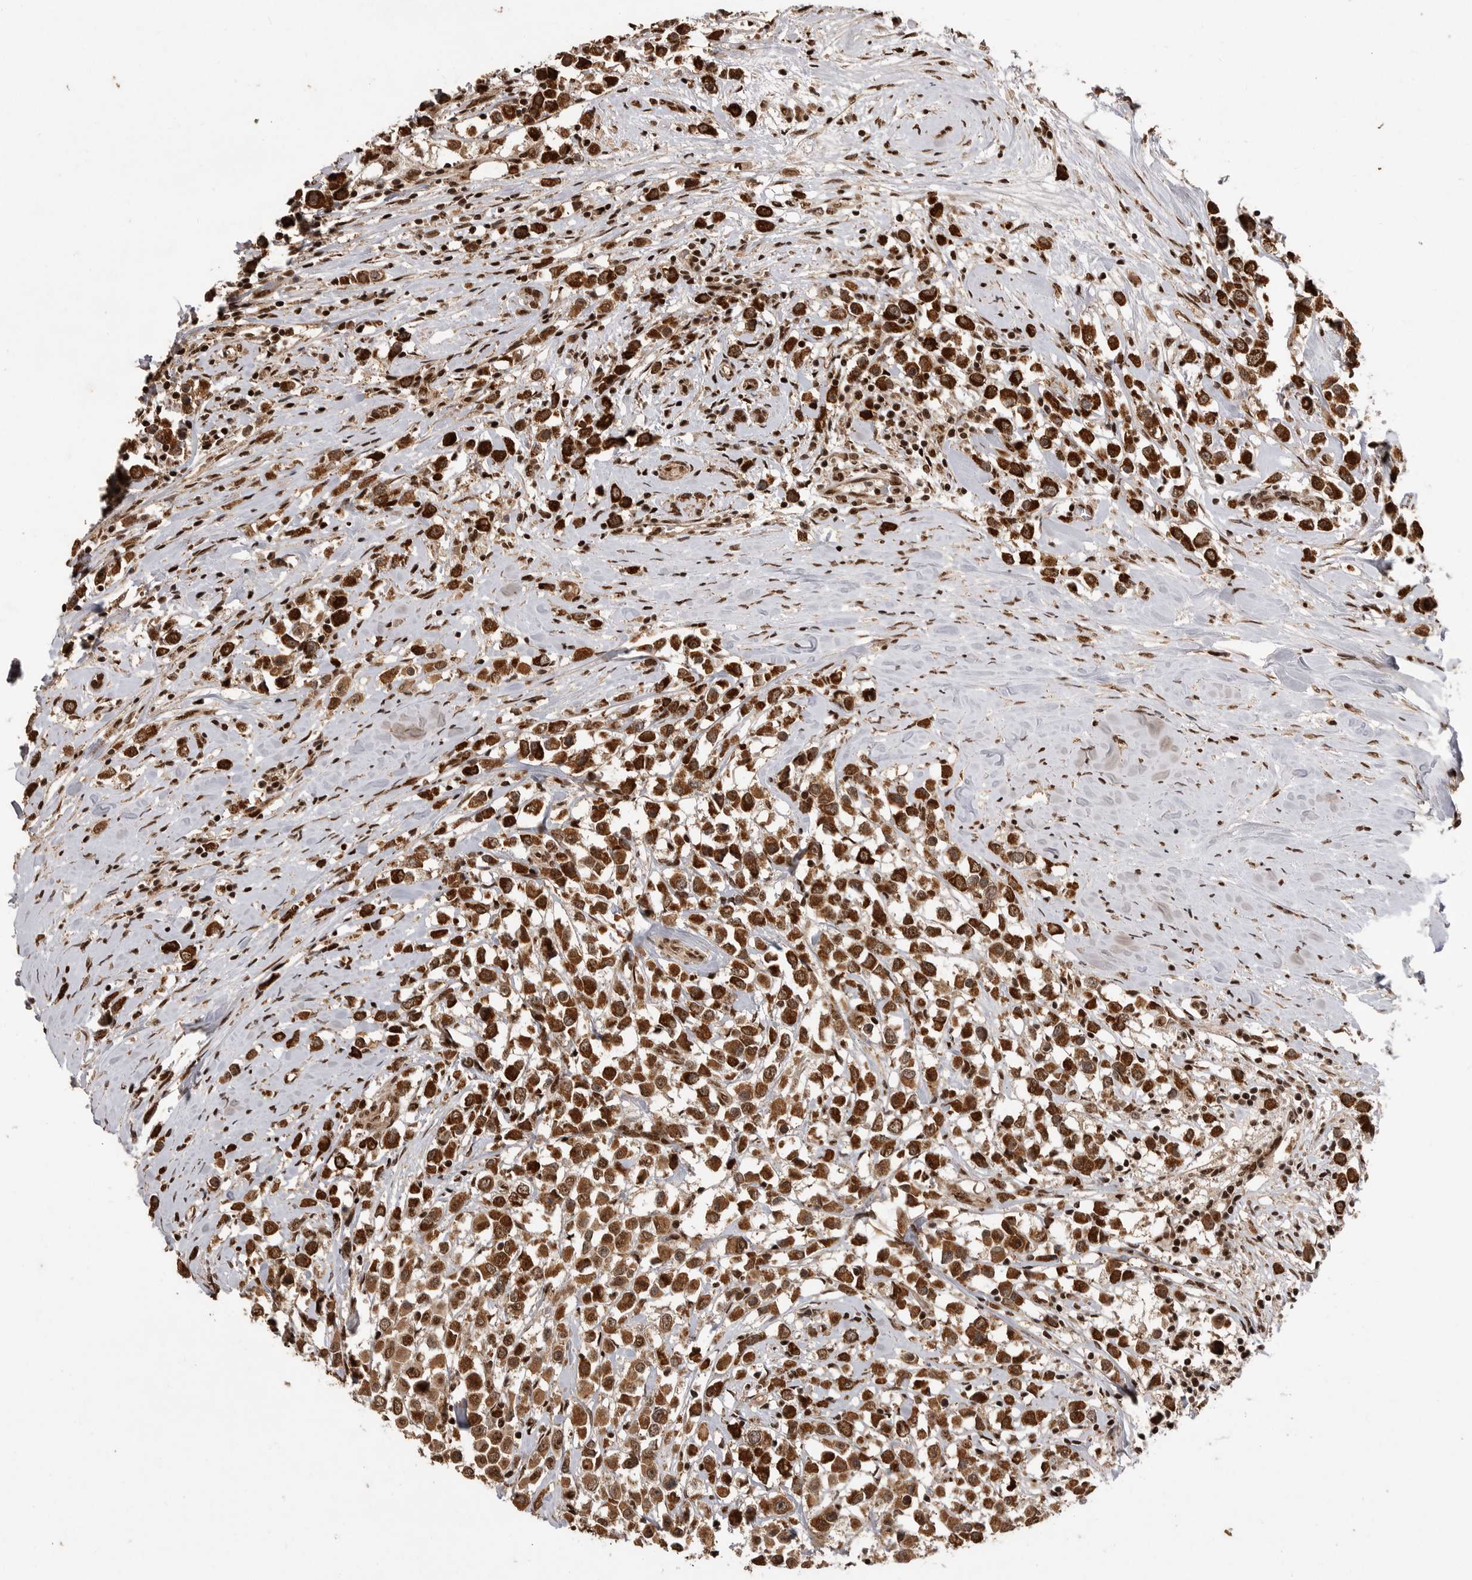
{"staining": {"intensity": "strong", "quantity": ">75%", "location": "cytoplasmic/membranous"}, "tissue": "breast cancer", "cell_type": "Tumor cells", "image_type": "cancer", "snomed": [{"axis": "morphology", "description": "Duct carcinoma"}, {"axis": "topography", "description": "Breast"}], "caption": "Tumor cells display strong cytoplasmic/membranous expression in approximately >75% of cells in infiltrating ductal carcinoma (breast).", "gene": "PPP1R8", "patient": {"sex": "female", "age": 61}}